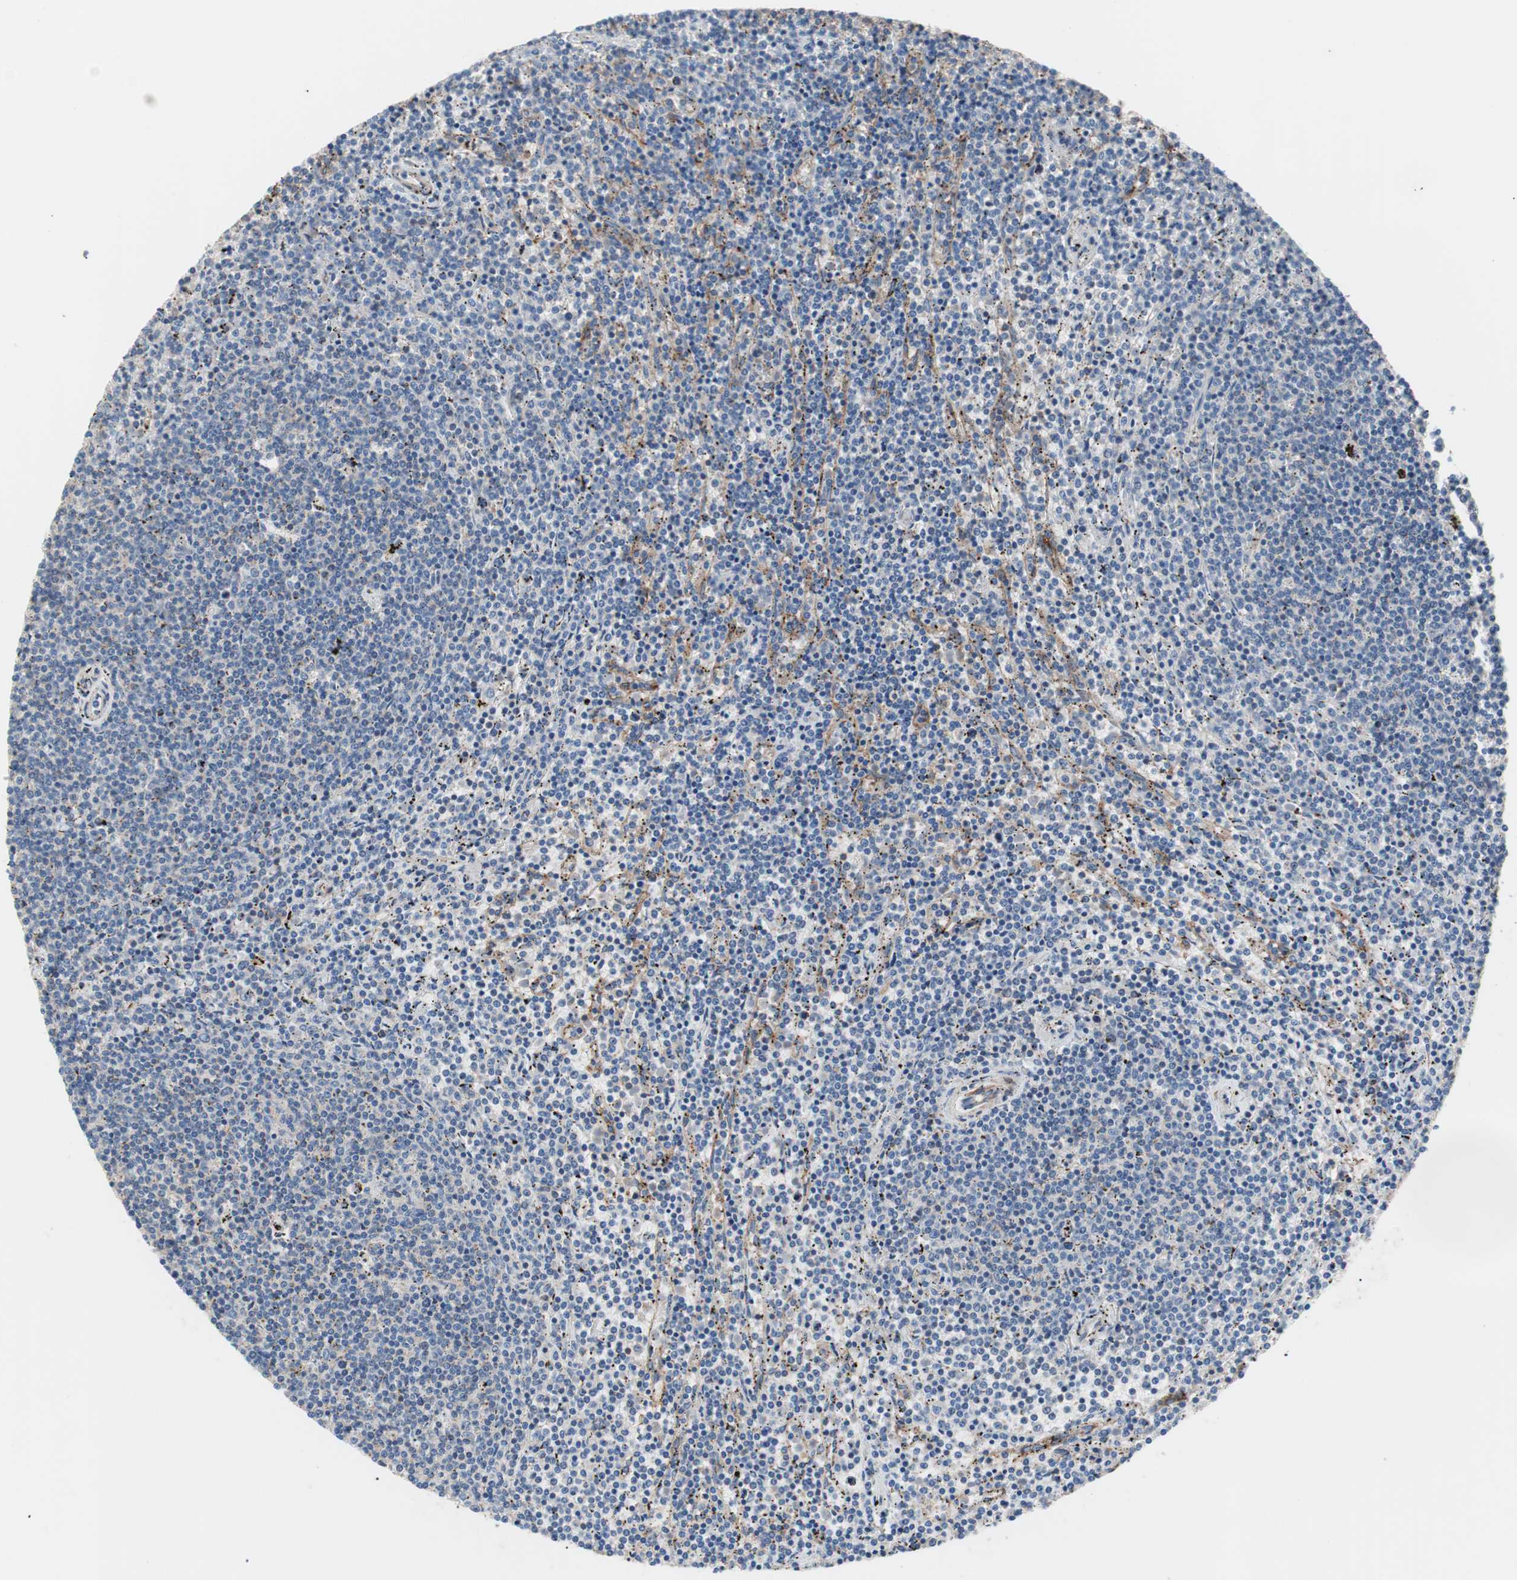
{"staining": {"intensity": "negative", "quantity": "none", "location": "none"}, "tissue": "lymphoma", "cell_type": "Tumor cells", "image_type": "cancer", "snomed": [{"axis": "morphology", "description": "Malignant lymphoma, non-Hodgkin's type, Low grade"}, {"axis": "topography", "description": "Spleen"}], "caption": "Immunohistochemistry (IHC) of low-grade malignant lymphoma, non-Hodgkin's type reveals no staining in tumor cells.", "gene": "GPR160", "patient": {"sex": "female", "age": 50}}